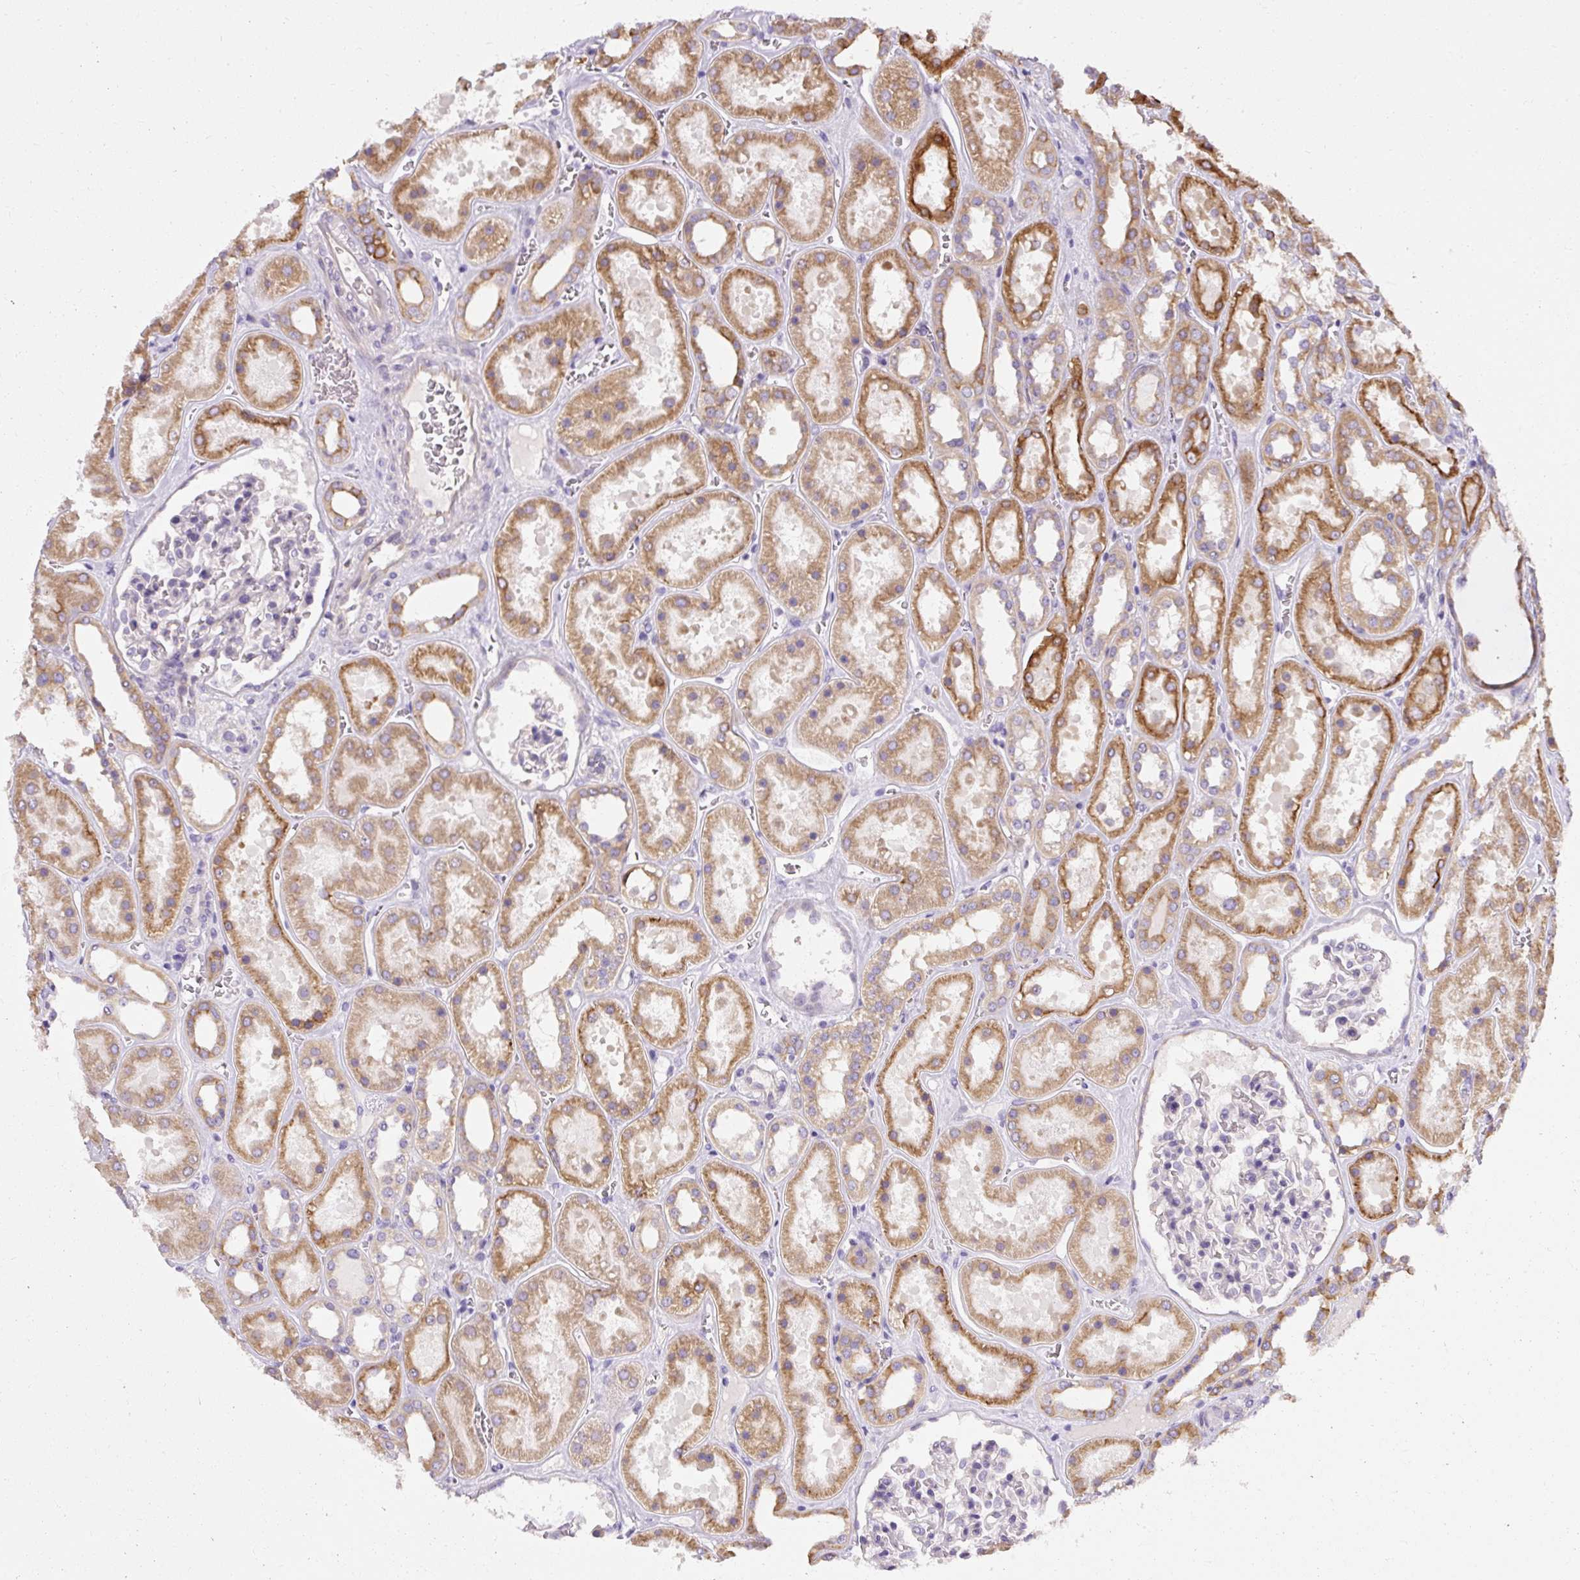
{"staining": {"intensity": "negative", "quantity": "none", "location": "none"}, "tissue": "kidney", "cell_type": "Cells in glomeruli", "image_type": "normal", "snomed": [{"axis": "morphology", "description": "Normal tissue, NOS"}, {"axis": "topography", "description": "Kidney"}], "caption": "This histopathology image is of normal kidney stained with IHC to label a protein in brown with the nuclei are counter-stained blue. There is no staining in cells in glomeruli.", "gene": "FAM149A", "patient": {"sex": "female", "age": 41}}